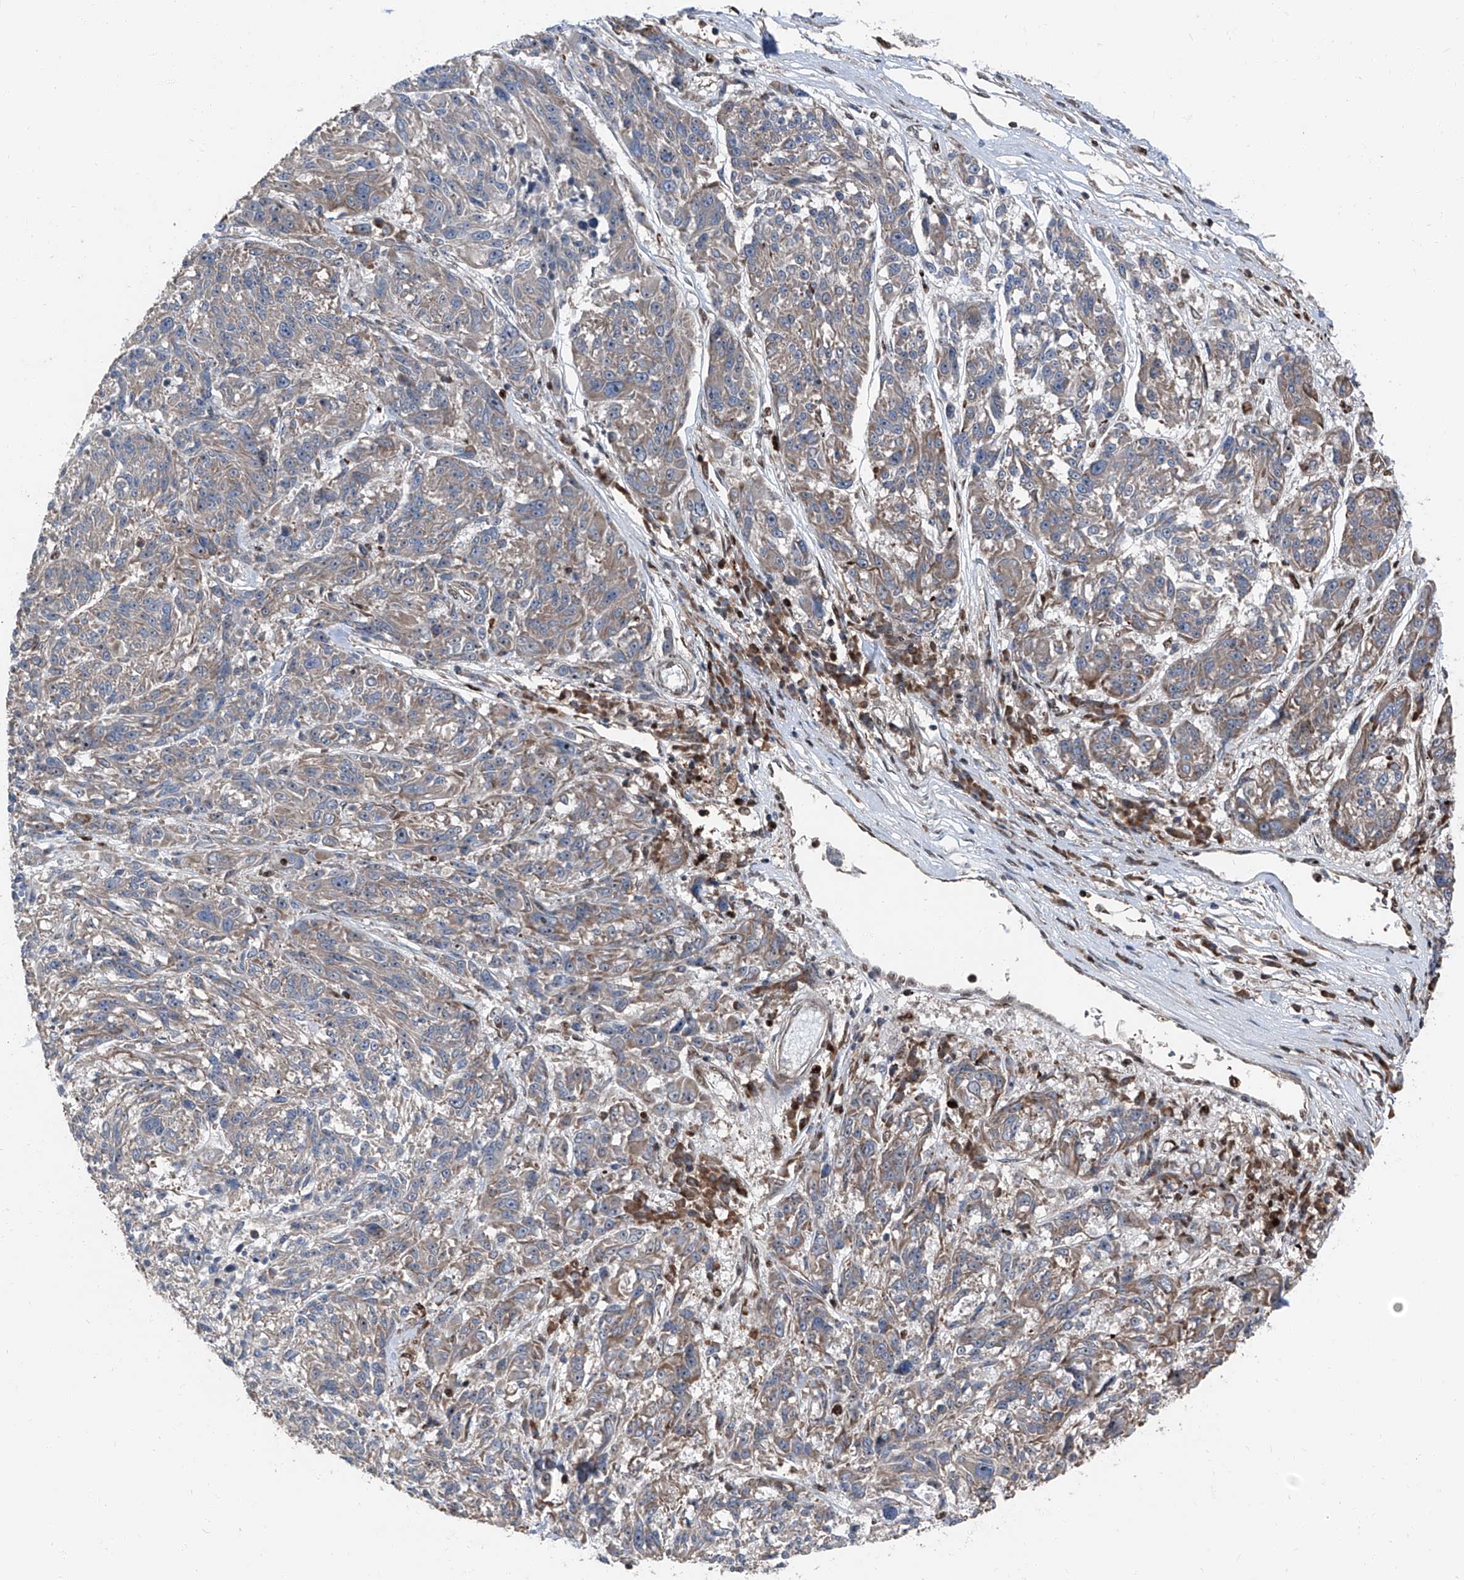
{"staining": {"intensity": "weak", "quantity": "25%-75%", "location": "cytoplasmic/membranous"}, "tissue": "melanoma", "cell_type": "Tumor cells", "image_type": "cancer", "snomed": [{"axis": "morphology", "description": "Malignant melanoma, NOS"}, {"axis": "topography", "description": "Skin"}], "caption": "Immunohistochemical staining of human melanoma shows weak cytoplasmic/membranous protein staining in approximately 25%-75% of tumor cells.", "gene": "FKBP5", "patient": {"sex": "male", "age": 53}}